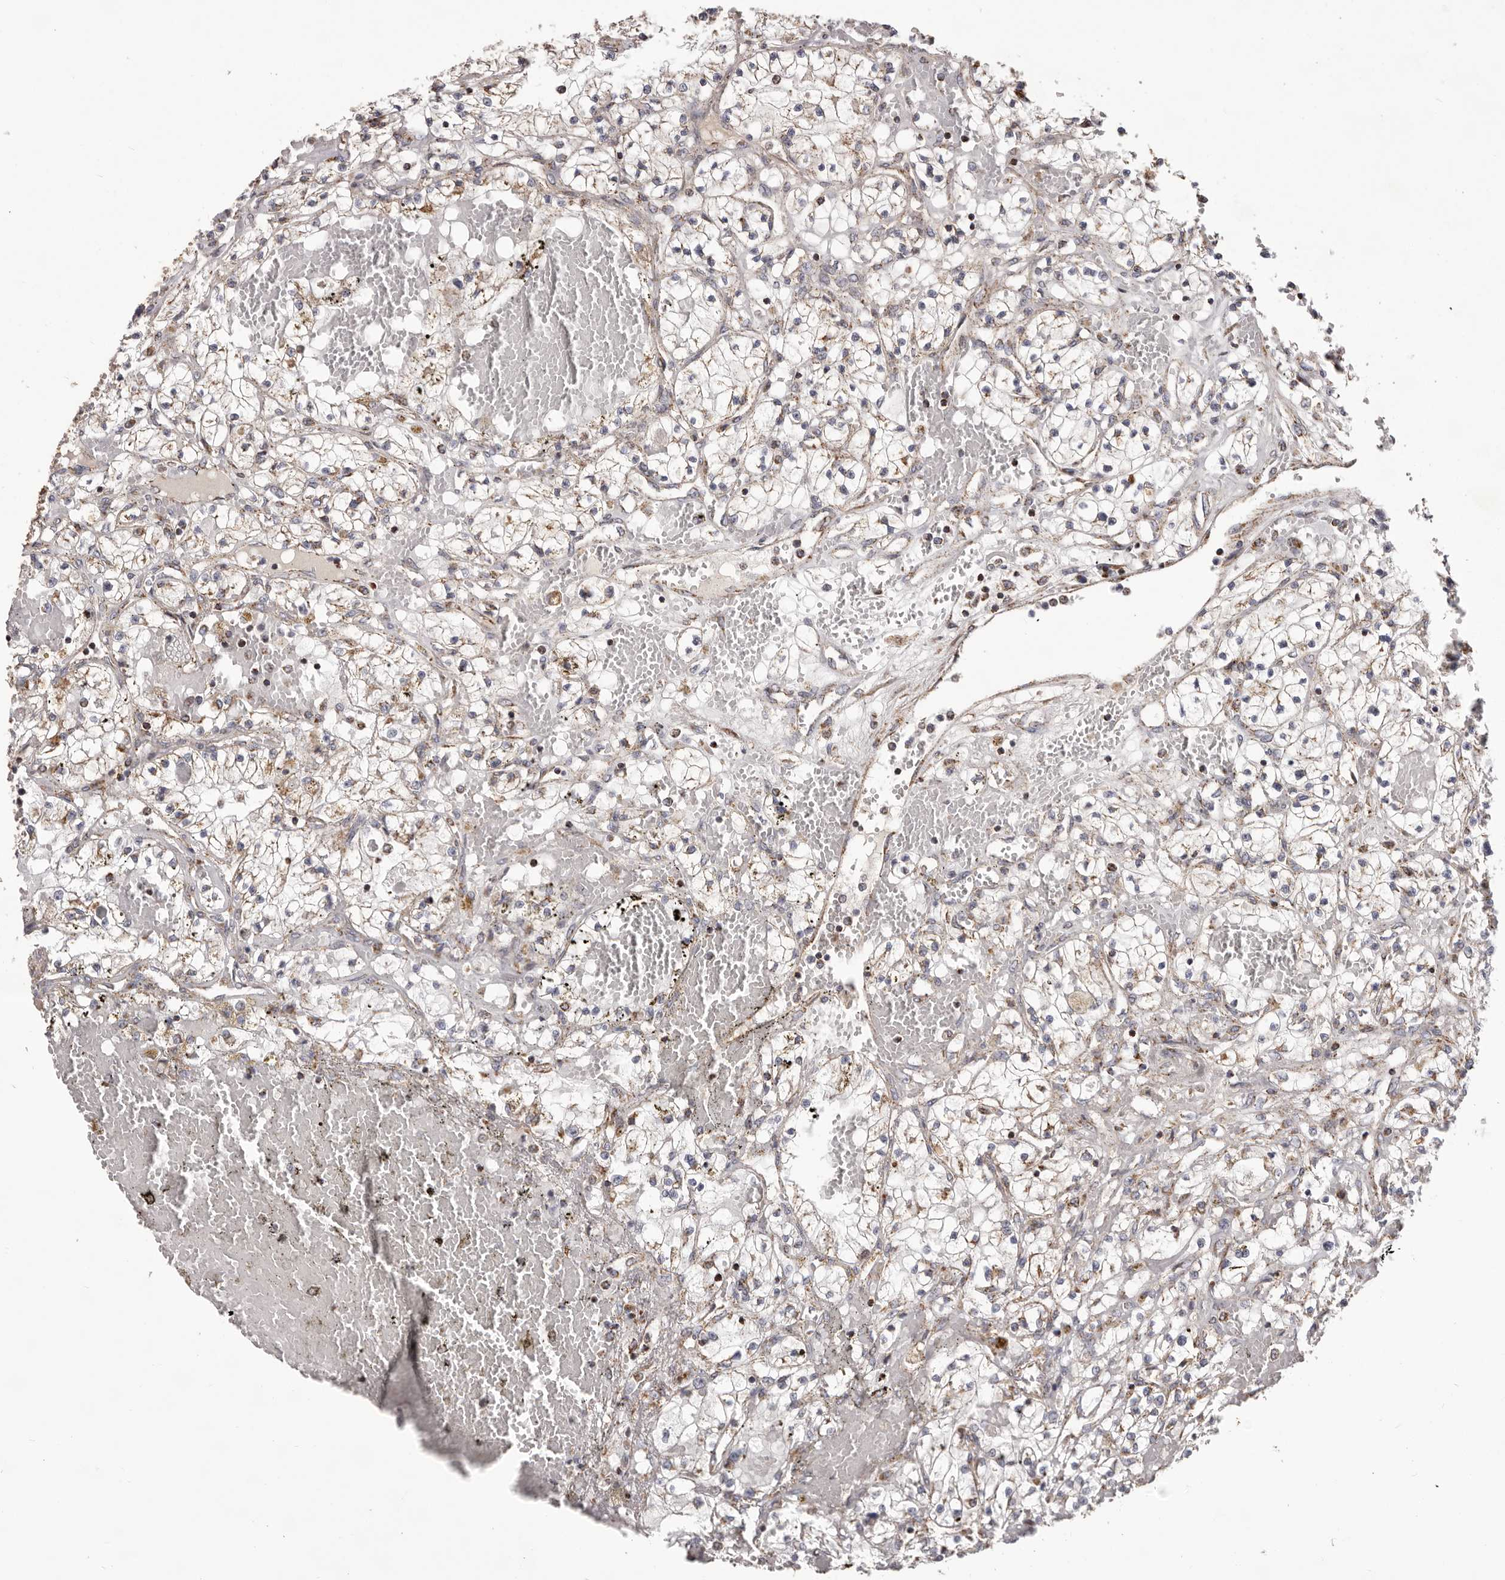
{"staining": {"intensity": "weak", "quantity": "<25%", "location": "cytoplasmic/membranous"}, "tissue": "renal cancer", "cell_type": "Tumor cells", "image_type": "cancer", "snomed": [{"axis": "morphology", "description": "Normal tissue, NOS"}, {"axis": "morphology", "description": "Adenocarcinoma, NOS"}, {"axis": "topography", "description": "Kidney"}], "caption": "Immunohistochemistry (IHC) photomicrograph of renal adenocarcinoma stained for a protein (brown), which exhibits no positivity in tumor cells.", "gene": "CHRM2", "patient": {"sex": "male", "age": 68}}